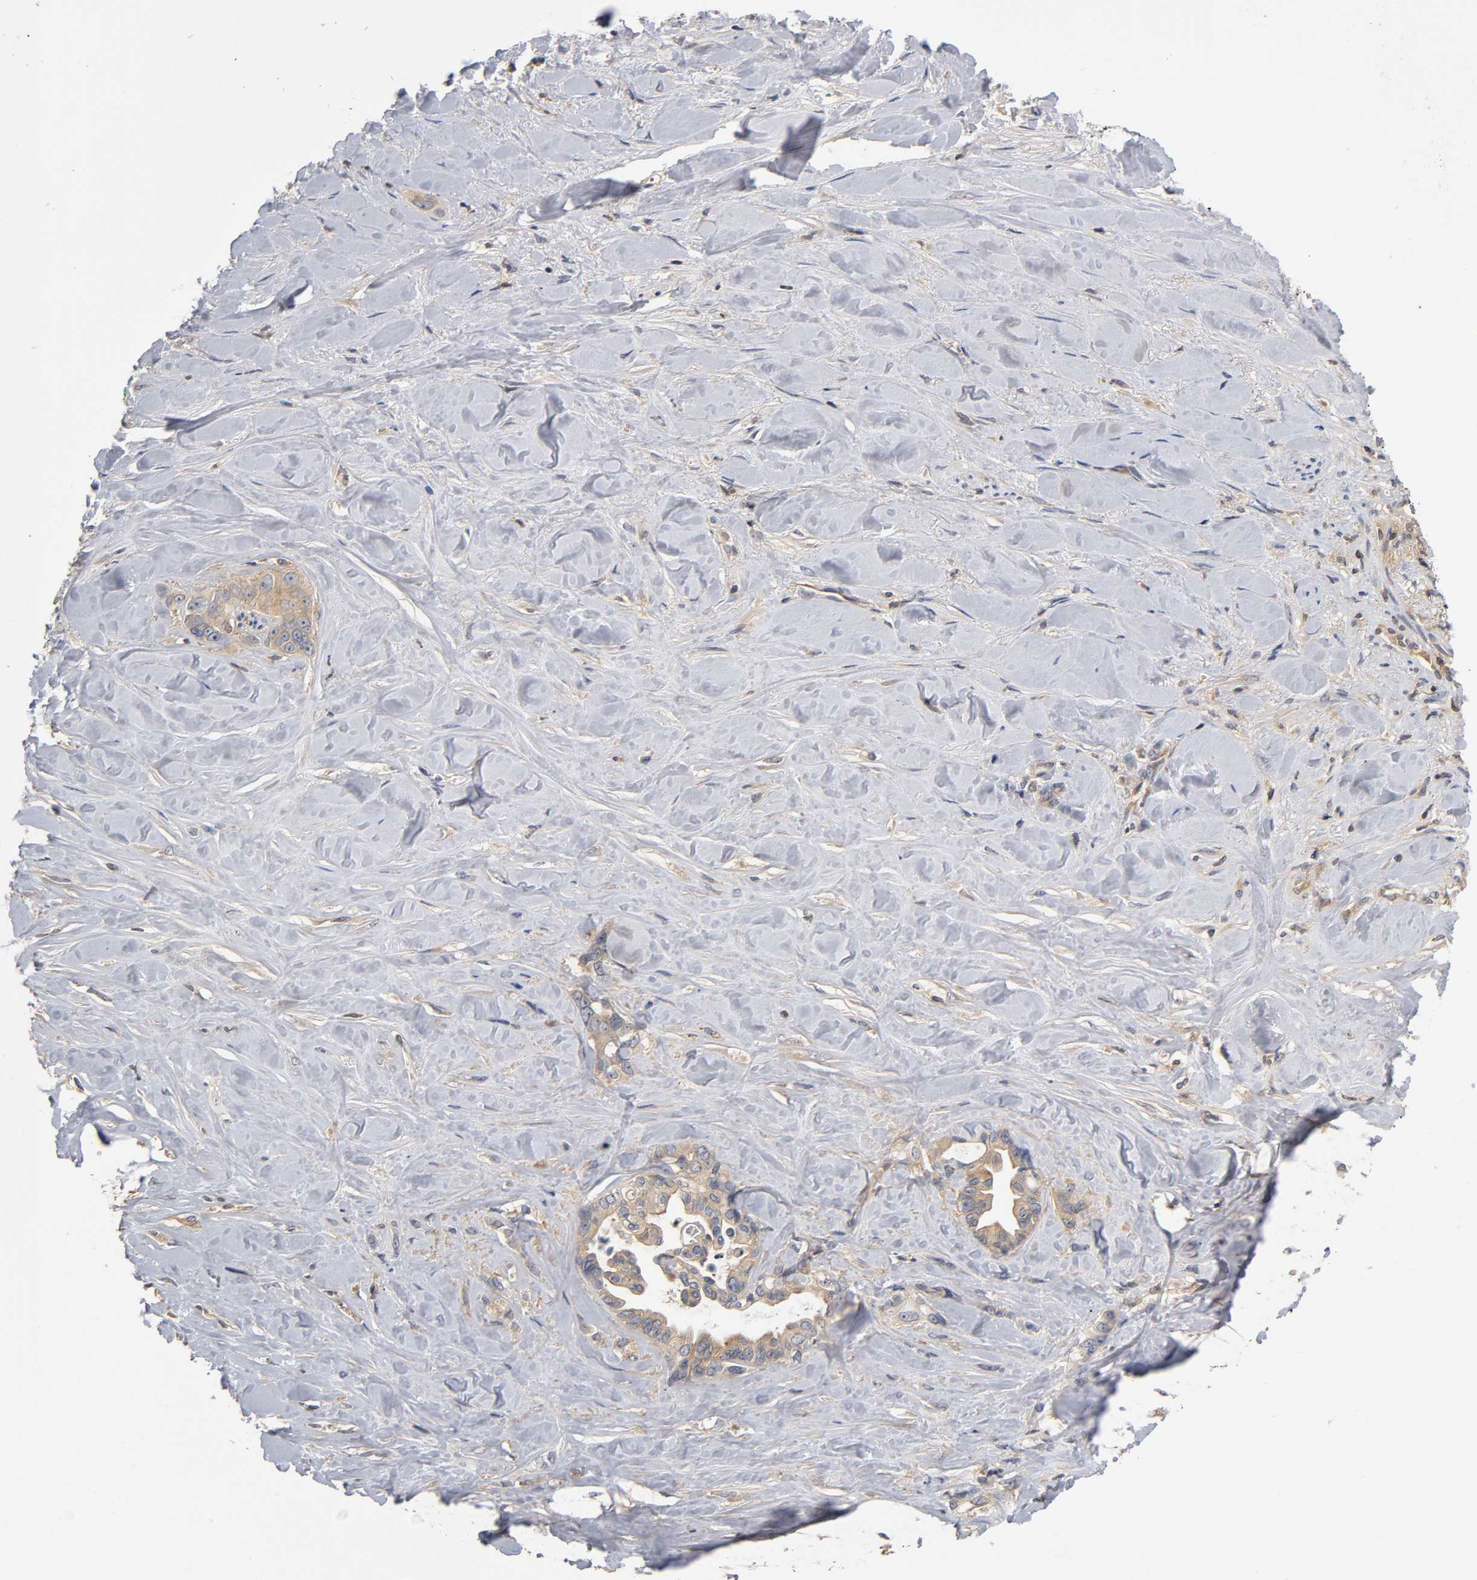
{"staining": {"intensity": "moderate", "quantity": ">75%", "location": "cytoplasmic/membranous"}, "tissue": "liver cancer", "cell_type": "Tumor cells", "image_type": "cancer", "snomed": [{"axis": "morphology", "description": "Cholangiocarcinoma"}, {"axis": "topography", "description": "Liver"}], "caption": "DAB immunohistochemical staining of human liver cholangiocarcinoma reveals moderate cytoplasmic/membranous protein expression in about >75% of tumor cells. Nuclei are stained in blue.", "gene": "ACTR2", "patient": {"sex": "female", "age": 67}}